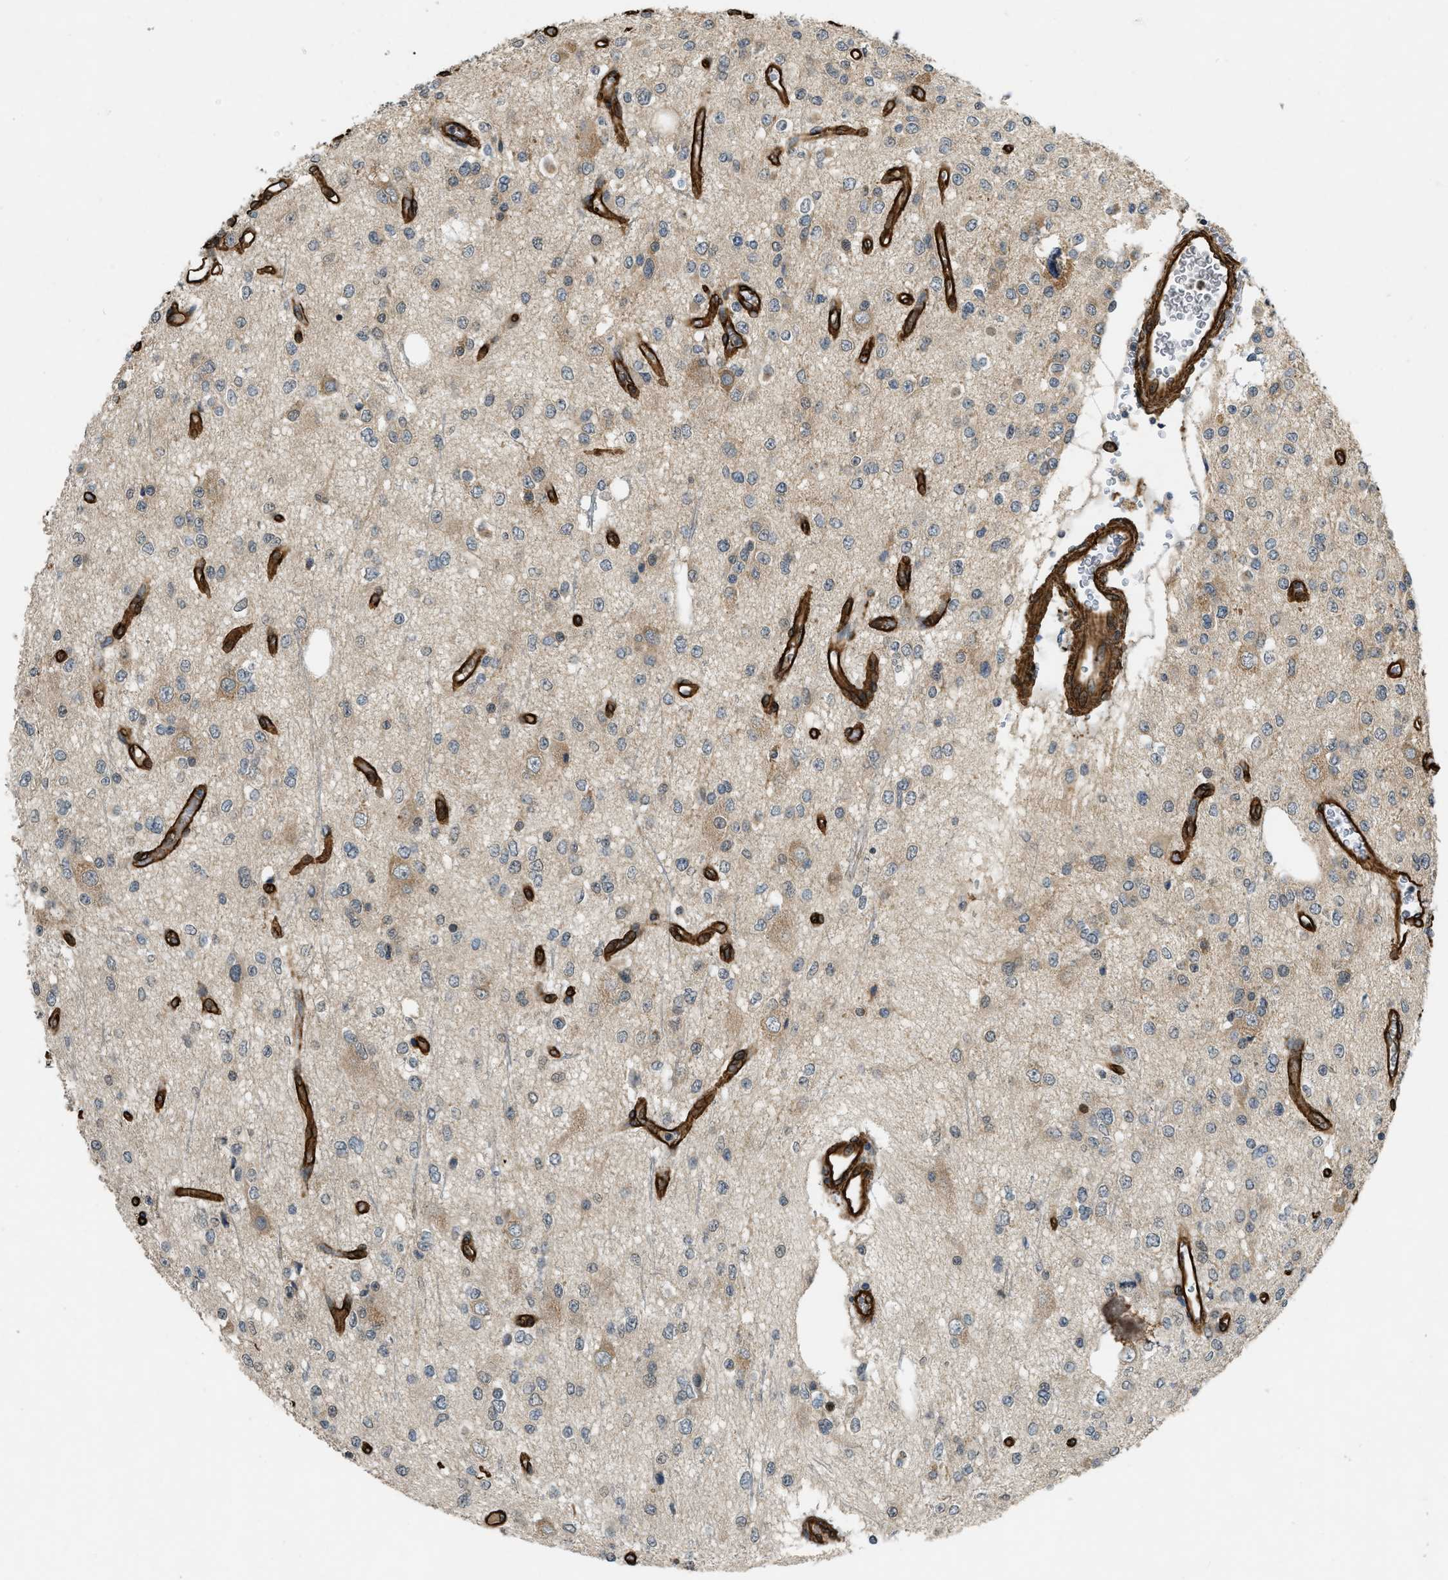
{"staining": {"intensity": "weak", "quantity": "<25%", "location": "cytoplasmic/membranous"}, "tissue": "glioma", "cell_type": "Tumor cells", "image_type": "cancer", "snomed": [{"axis": "morphology", "description": "Glioma, malignant, Low grade"}, {"axis": "topography", "description": "Brain"}], "caption": "This is an IHC image of malignant glioma (low-grade). There is no staining in tumor cells.", "gene": "NMB", "patient": {"sex": "male", "age": 38}}